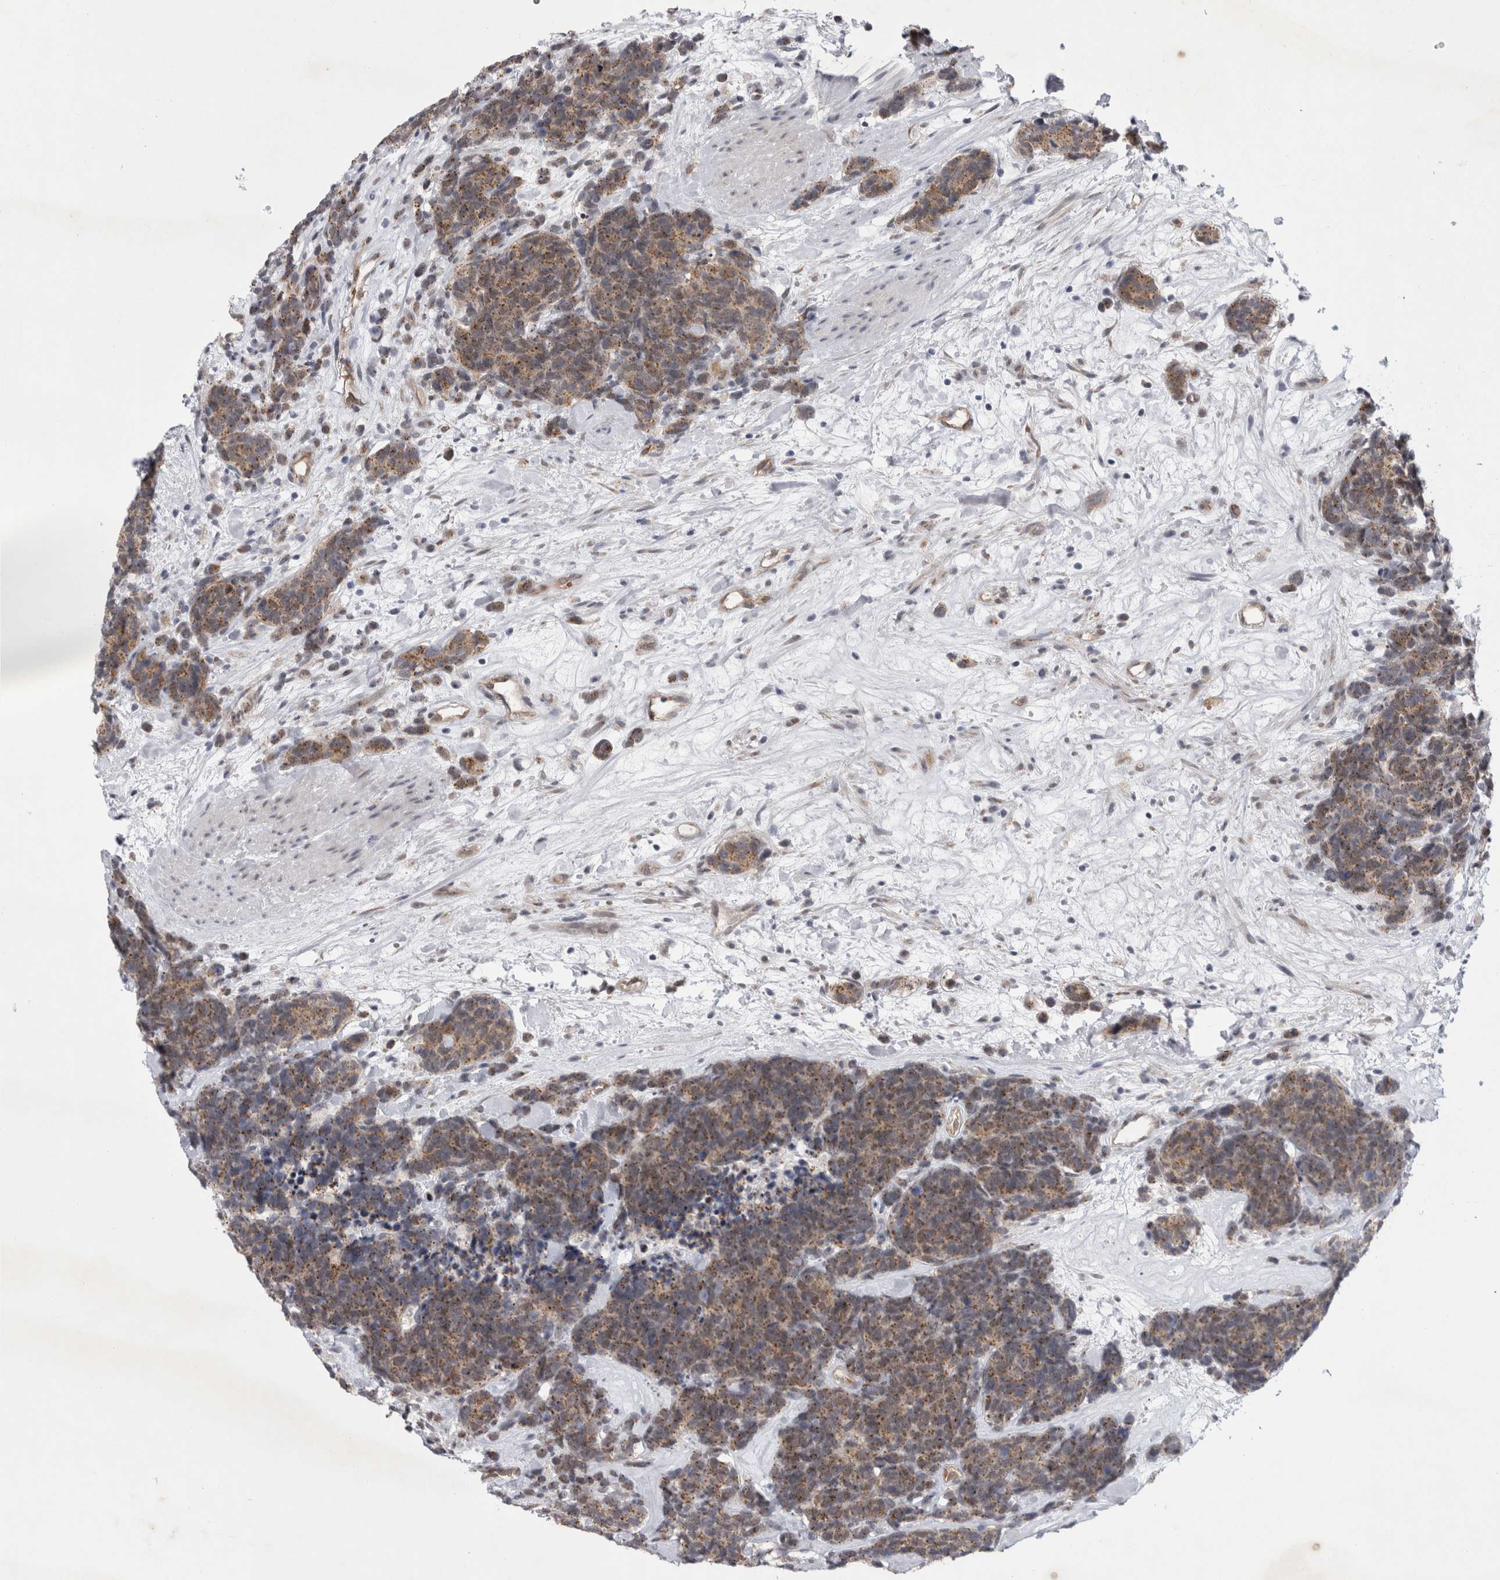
{"staining": {"intensity": "moderate", "quantity": ">75%", "location": "cytoplasmic/membranous"}, "tissue": "carcinoid", "cell_type": "Tumor cells", "image_type": "cancer", "snomed": [{"axis": "morphology", "description": "Carcinoma, NOS"}, {"axis": "morphology", "description": "Carcinoid, malignant, NOS"}, {"axis": "topography", "description": "Urinary bladder"}], "caption": "Immunohistochemical staining of human carcinoid demonstrates medium levels of moderate cytoplasmic/membranous positivity in approximately >75% of tumor cells. The staining is performed using DAB (3,3'-diaminobenzidine) brown chromogen to label protein expression. The nuclei are counter-stained blue using hematoxylin.", "gene": "PARP11", "patient": {"sex": "male", "age": 57}}